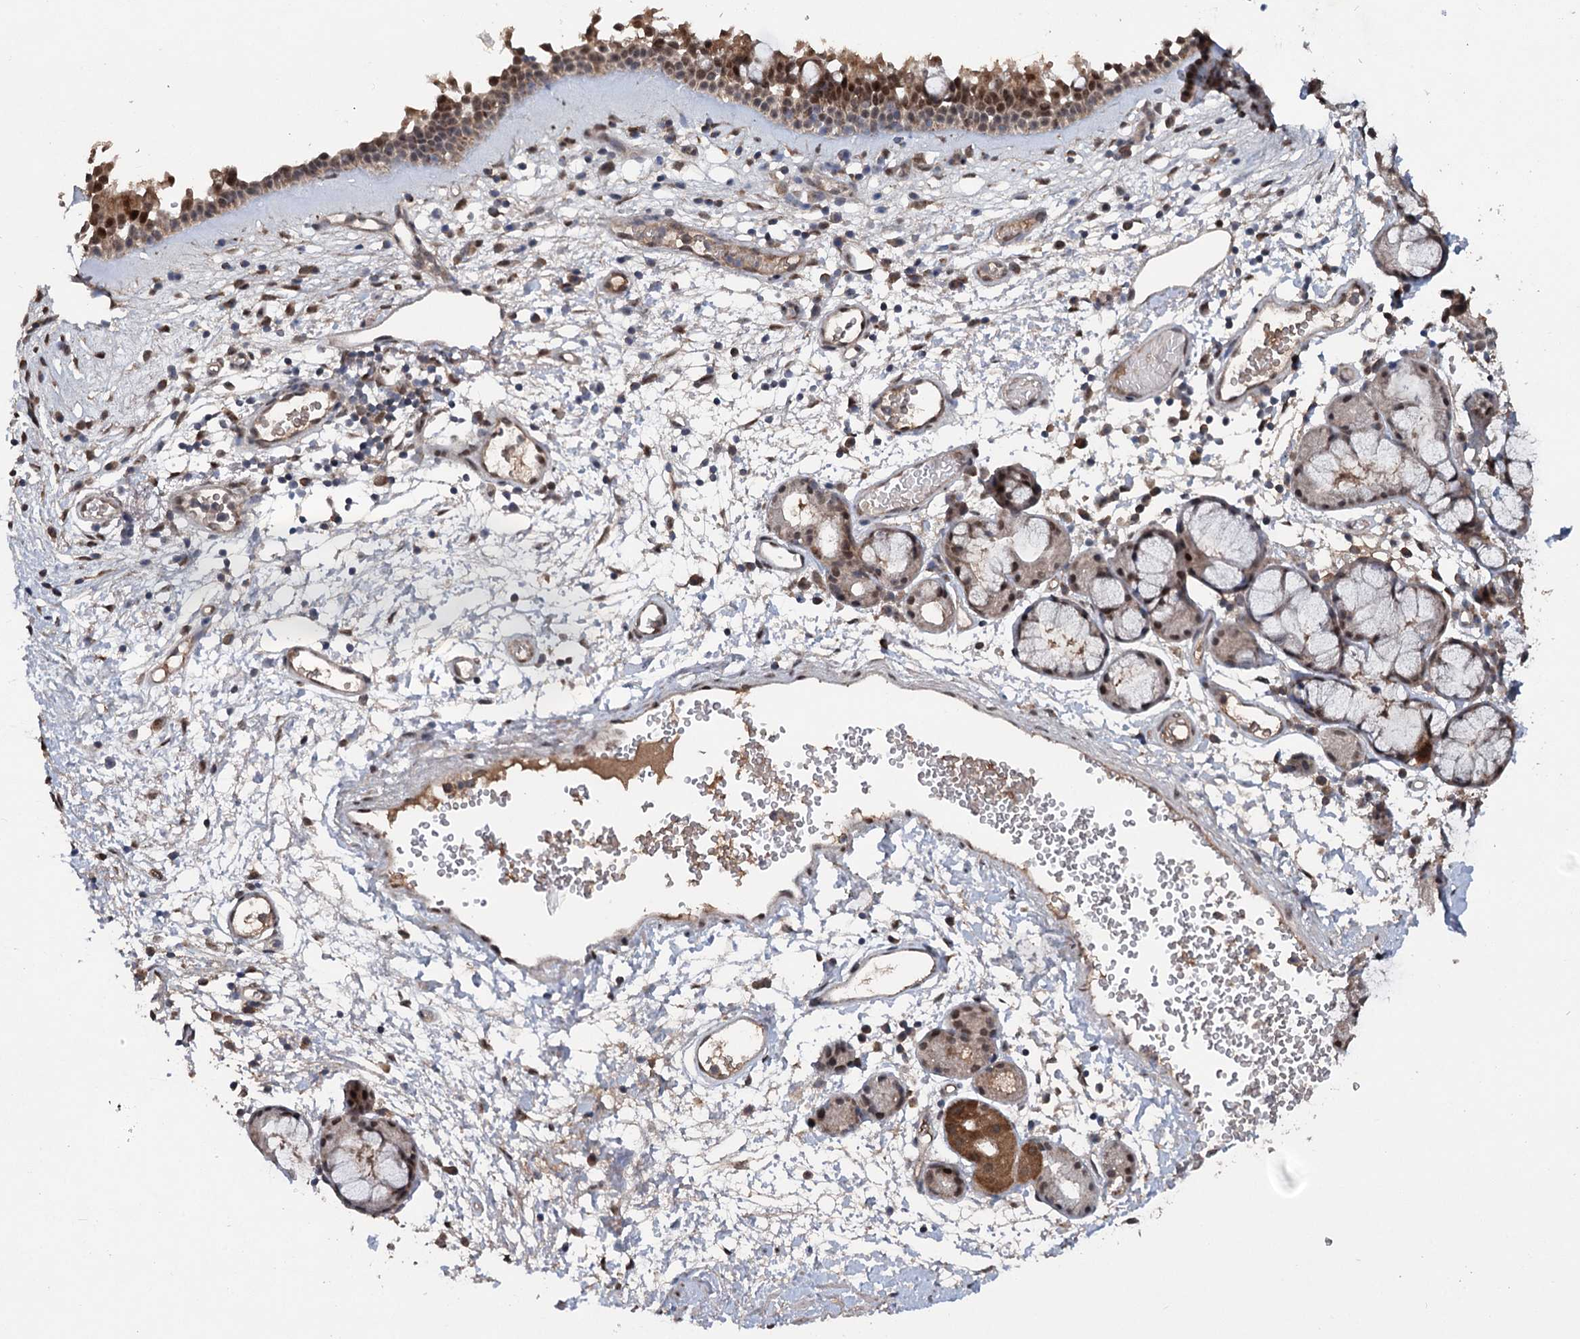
{"staining": {"intensity": "moderate", "quantity": ">75%", "location": "cytoplasmic/membranous,nuclear"}, "tissue": "nasopharynx", "cell_type": "Respiratory epithelial cells", "image_type": "normal", "snomed": [{"axis": "morphology", "description": "Normal tissue, NOS"}, {"axis": "morphology", "description": "Inflammation, NOS"}, {"axis": "topography", "description": "Nasopharynx"}], "caption": "DAB (3,3'-diaminobenzidine) immunohistochemical staining of unremarkable human nasopharynx demonstrates moderate cytoplasmic/membranous,nuclear protein positivity in about >75% of respiratory epithelial cells. (brown staining indicates protein expression, while blue staining denotes nuclei).", "gene": "MYG1", "patient": {"sex": "male", "age": 70}}